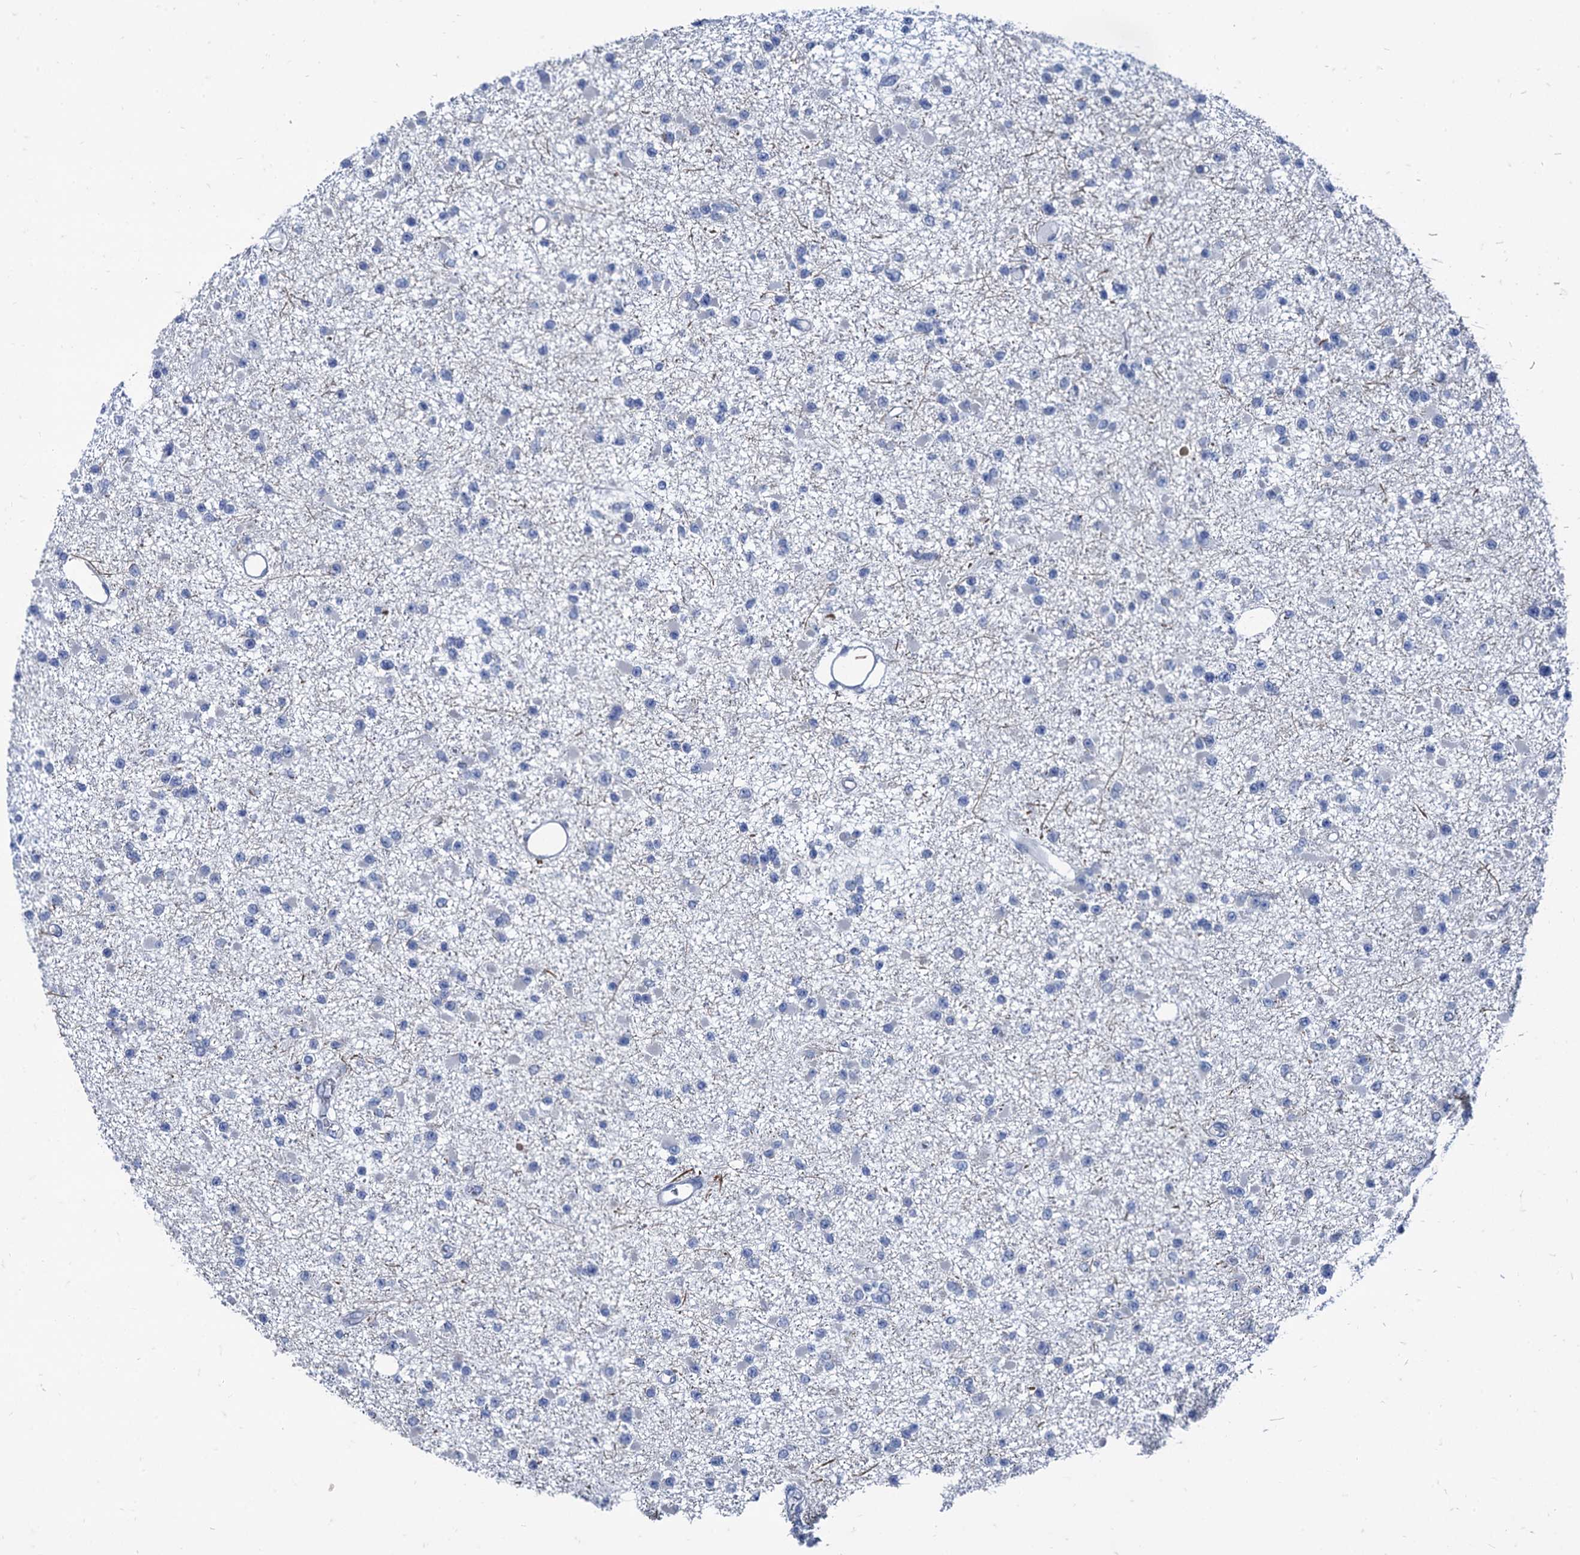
{"staining": {"intensity": "negative", "quantity": "none", "location": "none"}, "tissue": "glioma", "cell_type": "Tumor cells", "image_type": "cancer", "snomed": [{"axis": "morphology", "description": "Glioma, malignant, Low grade"}, {"axis": "topography", "description": "Brain"}], "caption": "The immunohistochemistry (IHC) photomicrograph has no significant positivity in tumor cells of glioma tissue. Brightfield microscopy of IHC stained with DAB (brown) and hematoxylin (blue), captured at high magnification.", "gene": "FOXR2", "patient": {"sex": "female", "age": 22}}